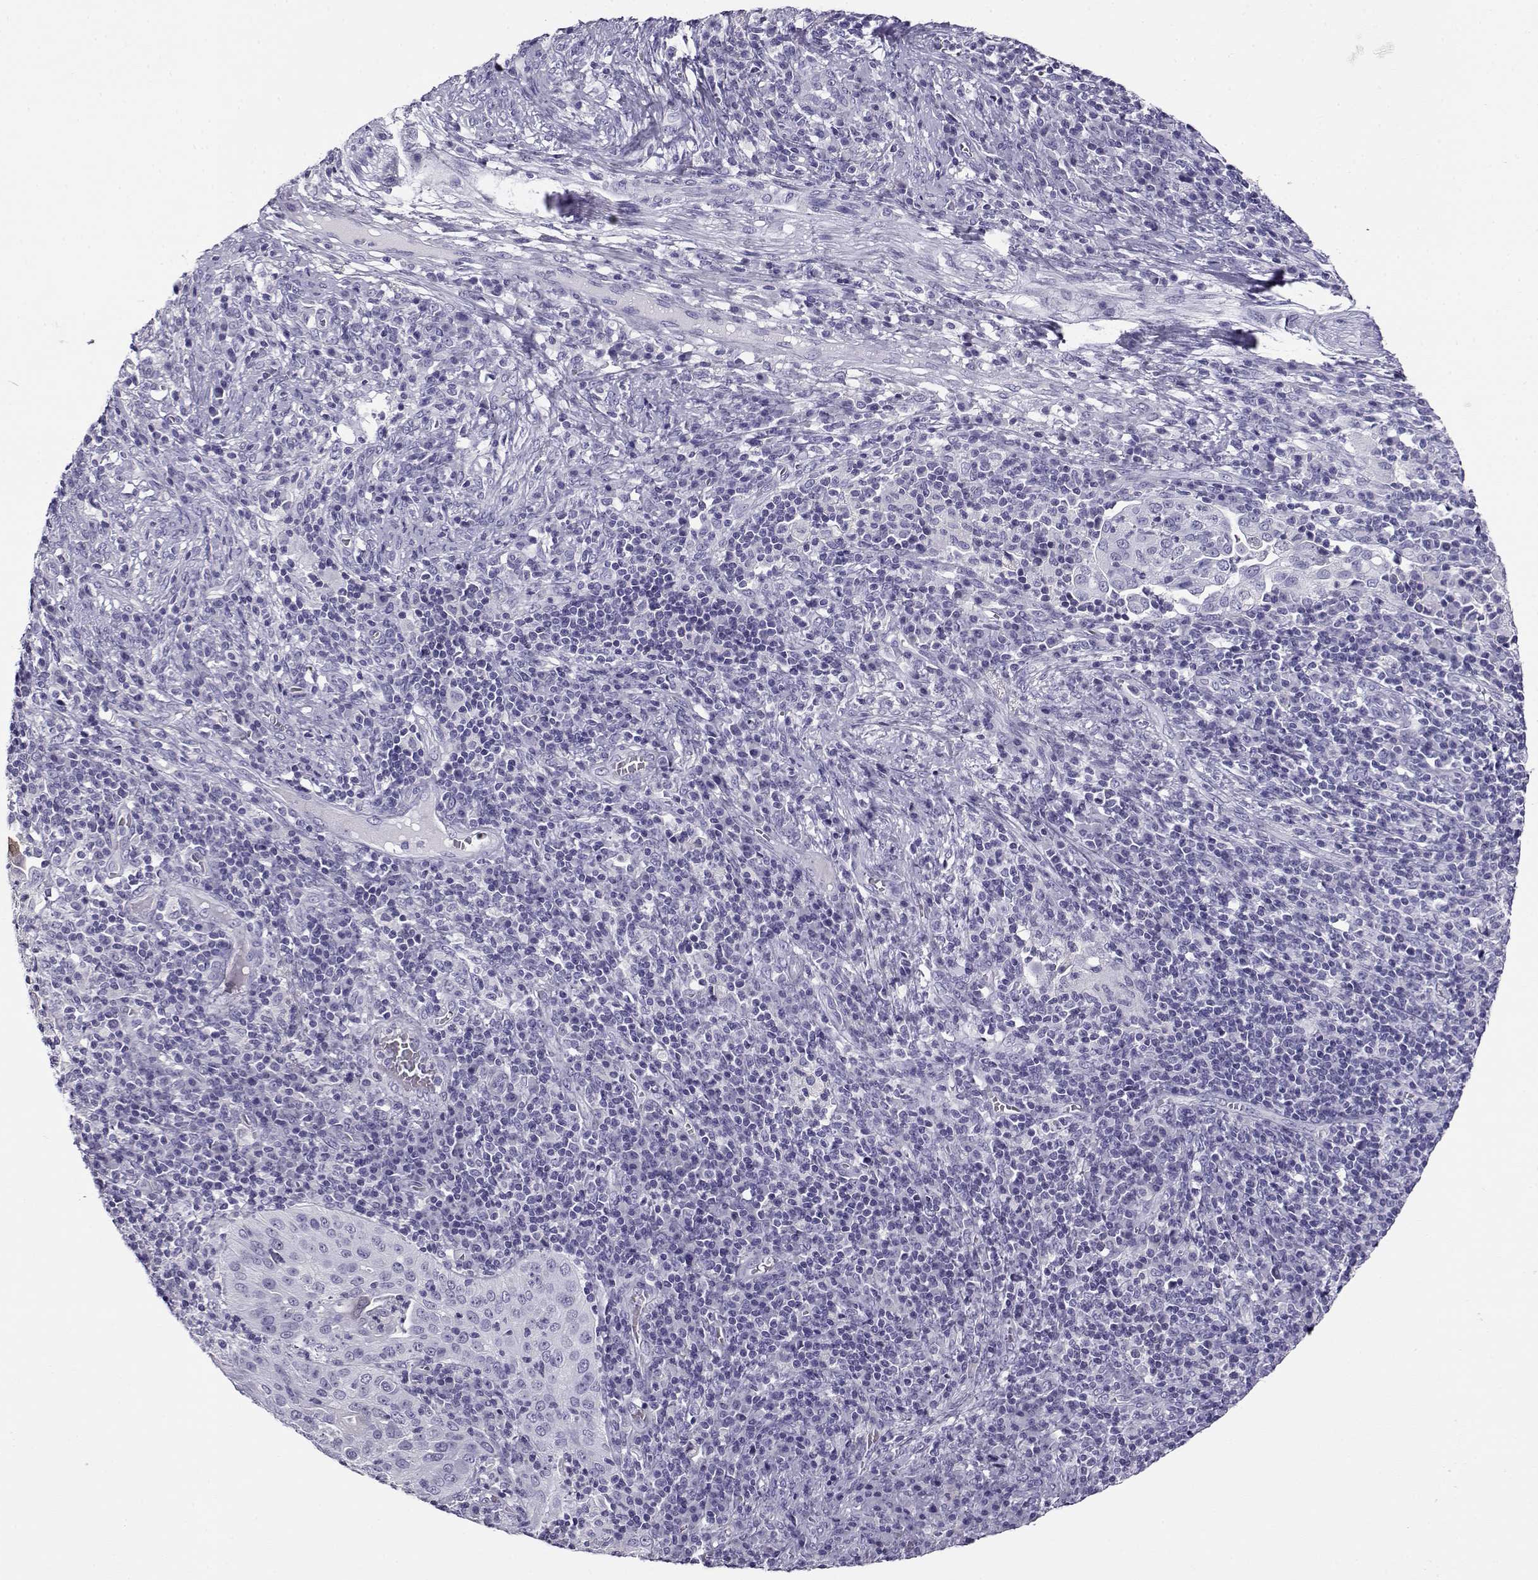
{"staining": {"intensity": "negative", "quantity": "none", "location": "none"}, "tissue": "cervical cancer", "cell_type": "Tumor cells", "image_type": "cancer", "snomed": [{"axis": "morphology", "description": "Squamous cell carcinoma, NOS"}, {"axis": "topography", "description": "Cervix"}], "caption": "IHC of cervical cancer reveals no expression in tumor cells.", "gene": "CABS1", "patient": {"sex": "female", "age": 39}}